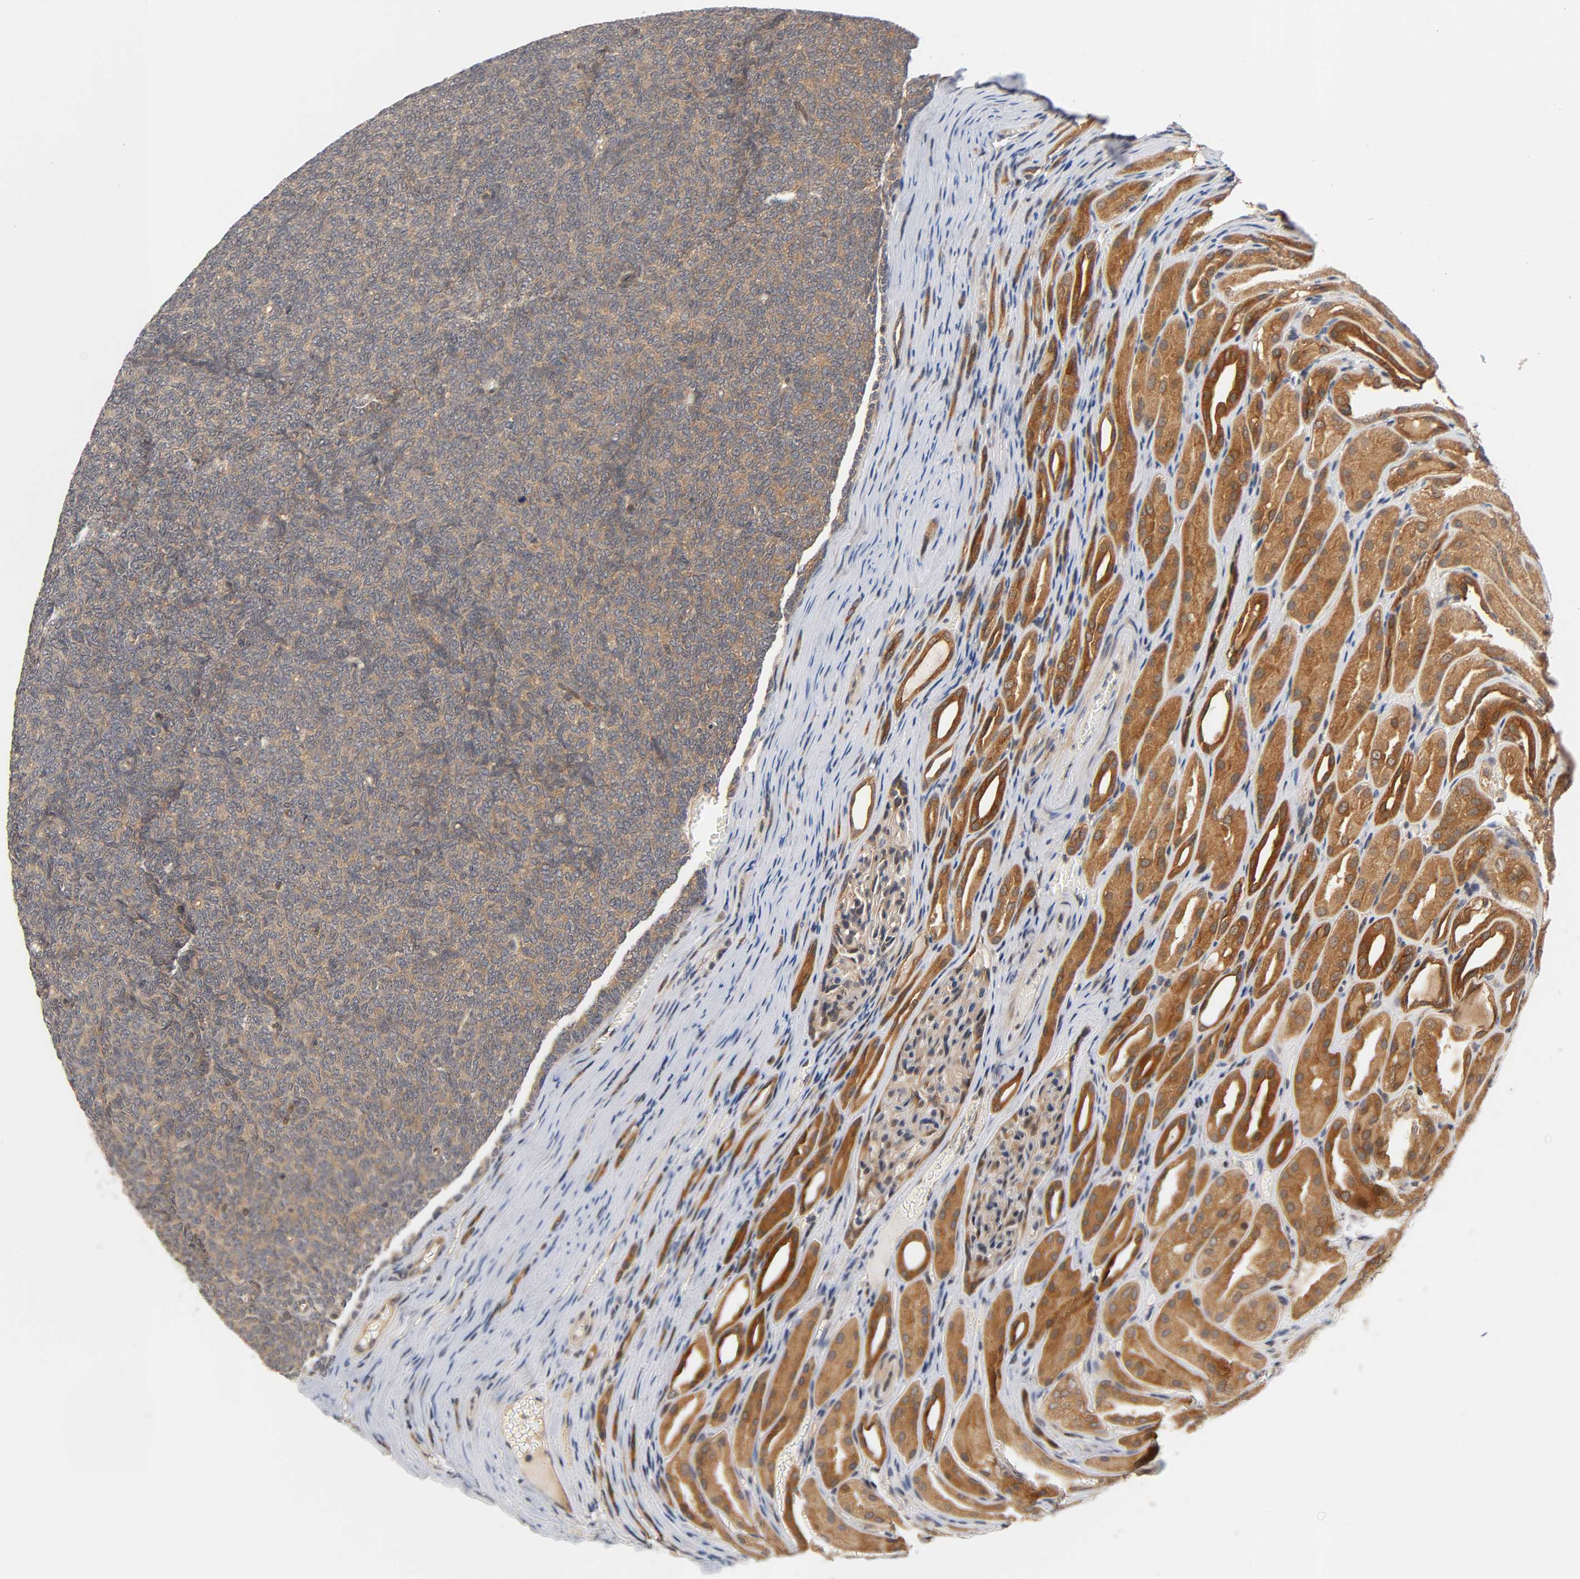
{"staining": {"intensity": "weak", "quantity": ">75%", "location": "cytoplasmic/membranous"}, "tissue": "renal cancer", "cell_type": "Tumor cells", "image_type": "cancer", "snomed": [{"axis": "morphology", "description": "Neoplasm, malignant, NOS"}, {"axis": "topography", "description": "Kidney"}], "caption": "The histopathology image exhibits staining of renal malignant neoplasm, revealing weak cytoplasmic/membranous protein expression (brown color) within tumor cells.", "gene": "PRKAB1", "patient": {"sex": "male", "age": 28}}